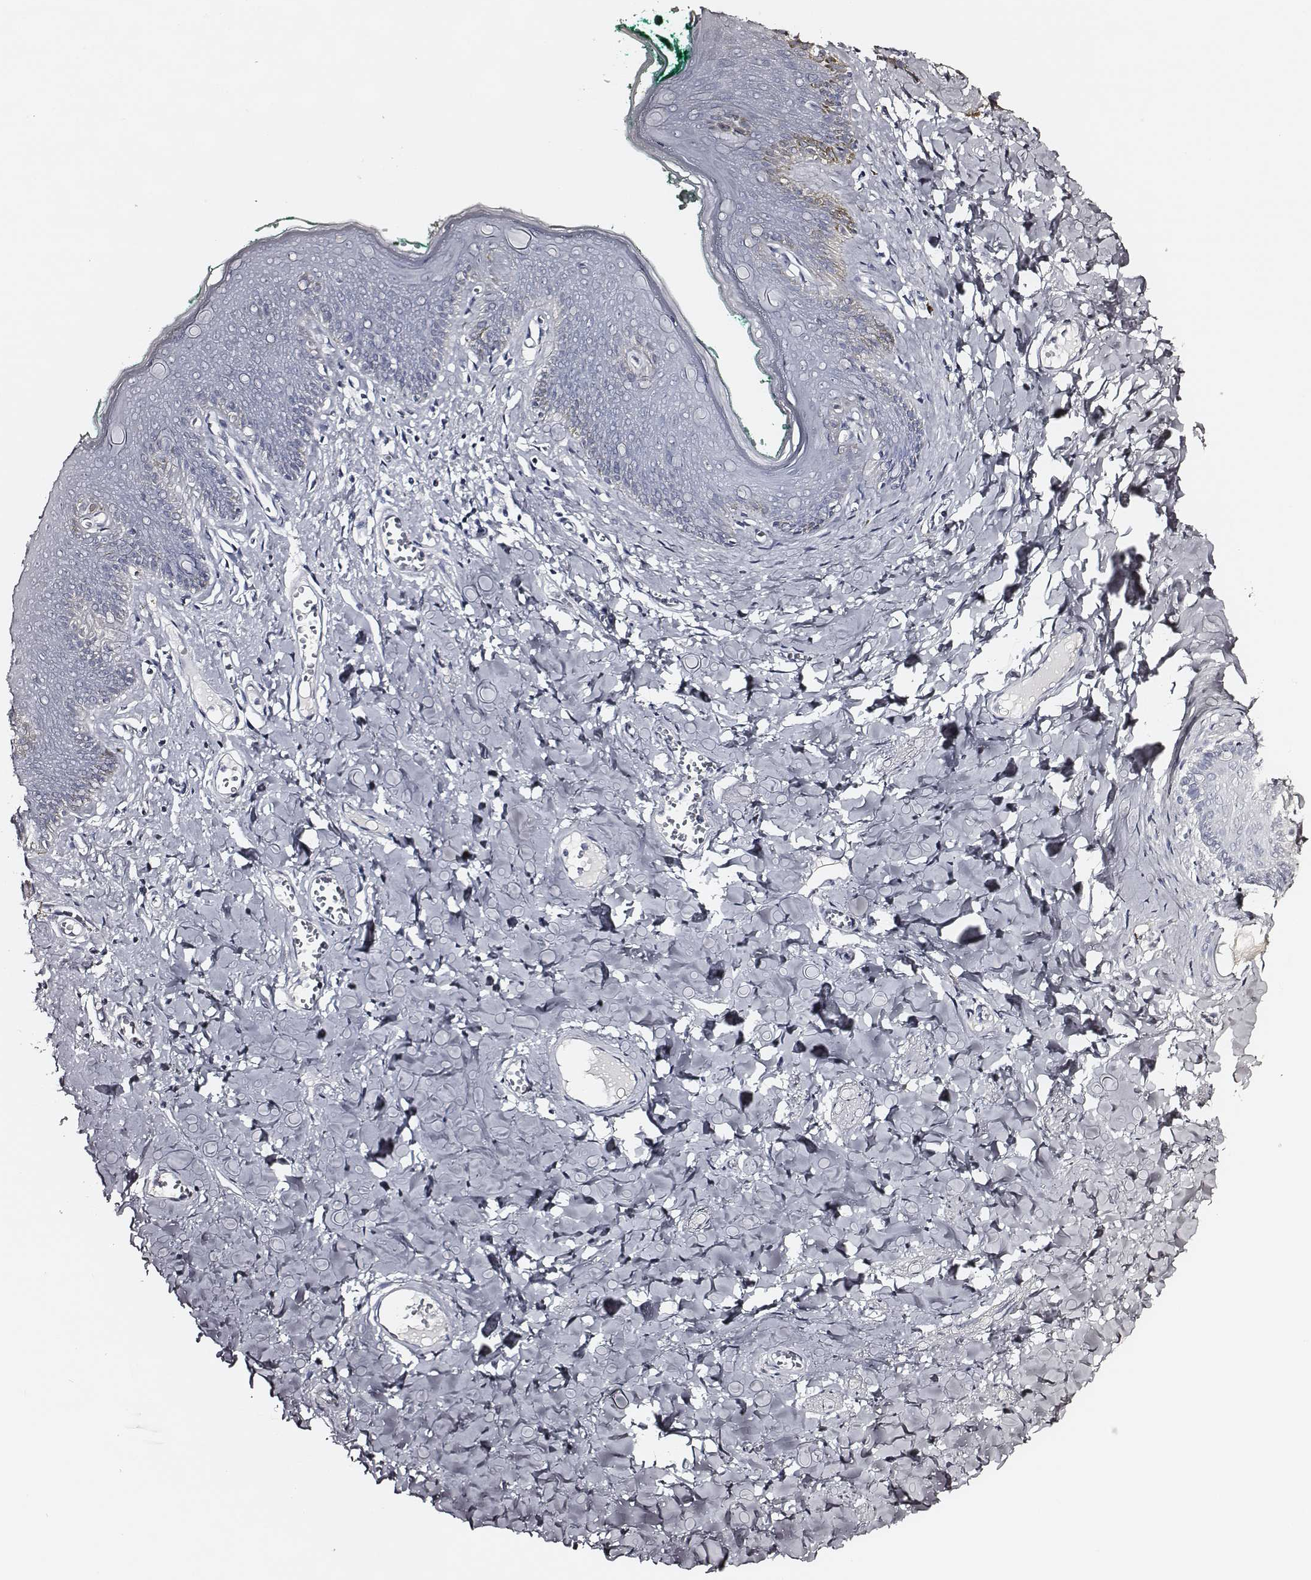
{"staining": {"intensity": "negative", "quantity": "none", "location": "none"}, "tissue": "skin", "cell_type": "Epidermal cells", "image_type": "normal", "snomed": [{"axis": "morphology", "description": "Normal tissue, NOS"}, {"axis": "topography", "description": "Vulva"}, {"axis": "topography", "description": "Peripheral nerve tissue"}], "caption": "The photomicrograph shows no staining of epidermal cells in unremarkable skin. (DAB (3,3'-diaminobenzidine) immunohistochemistry (IHC), high magnification).", "gene": "DPEP1", "patient": {"sex": "female", "age": 66}}